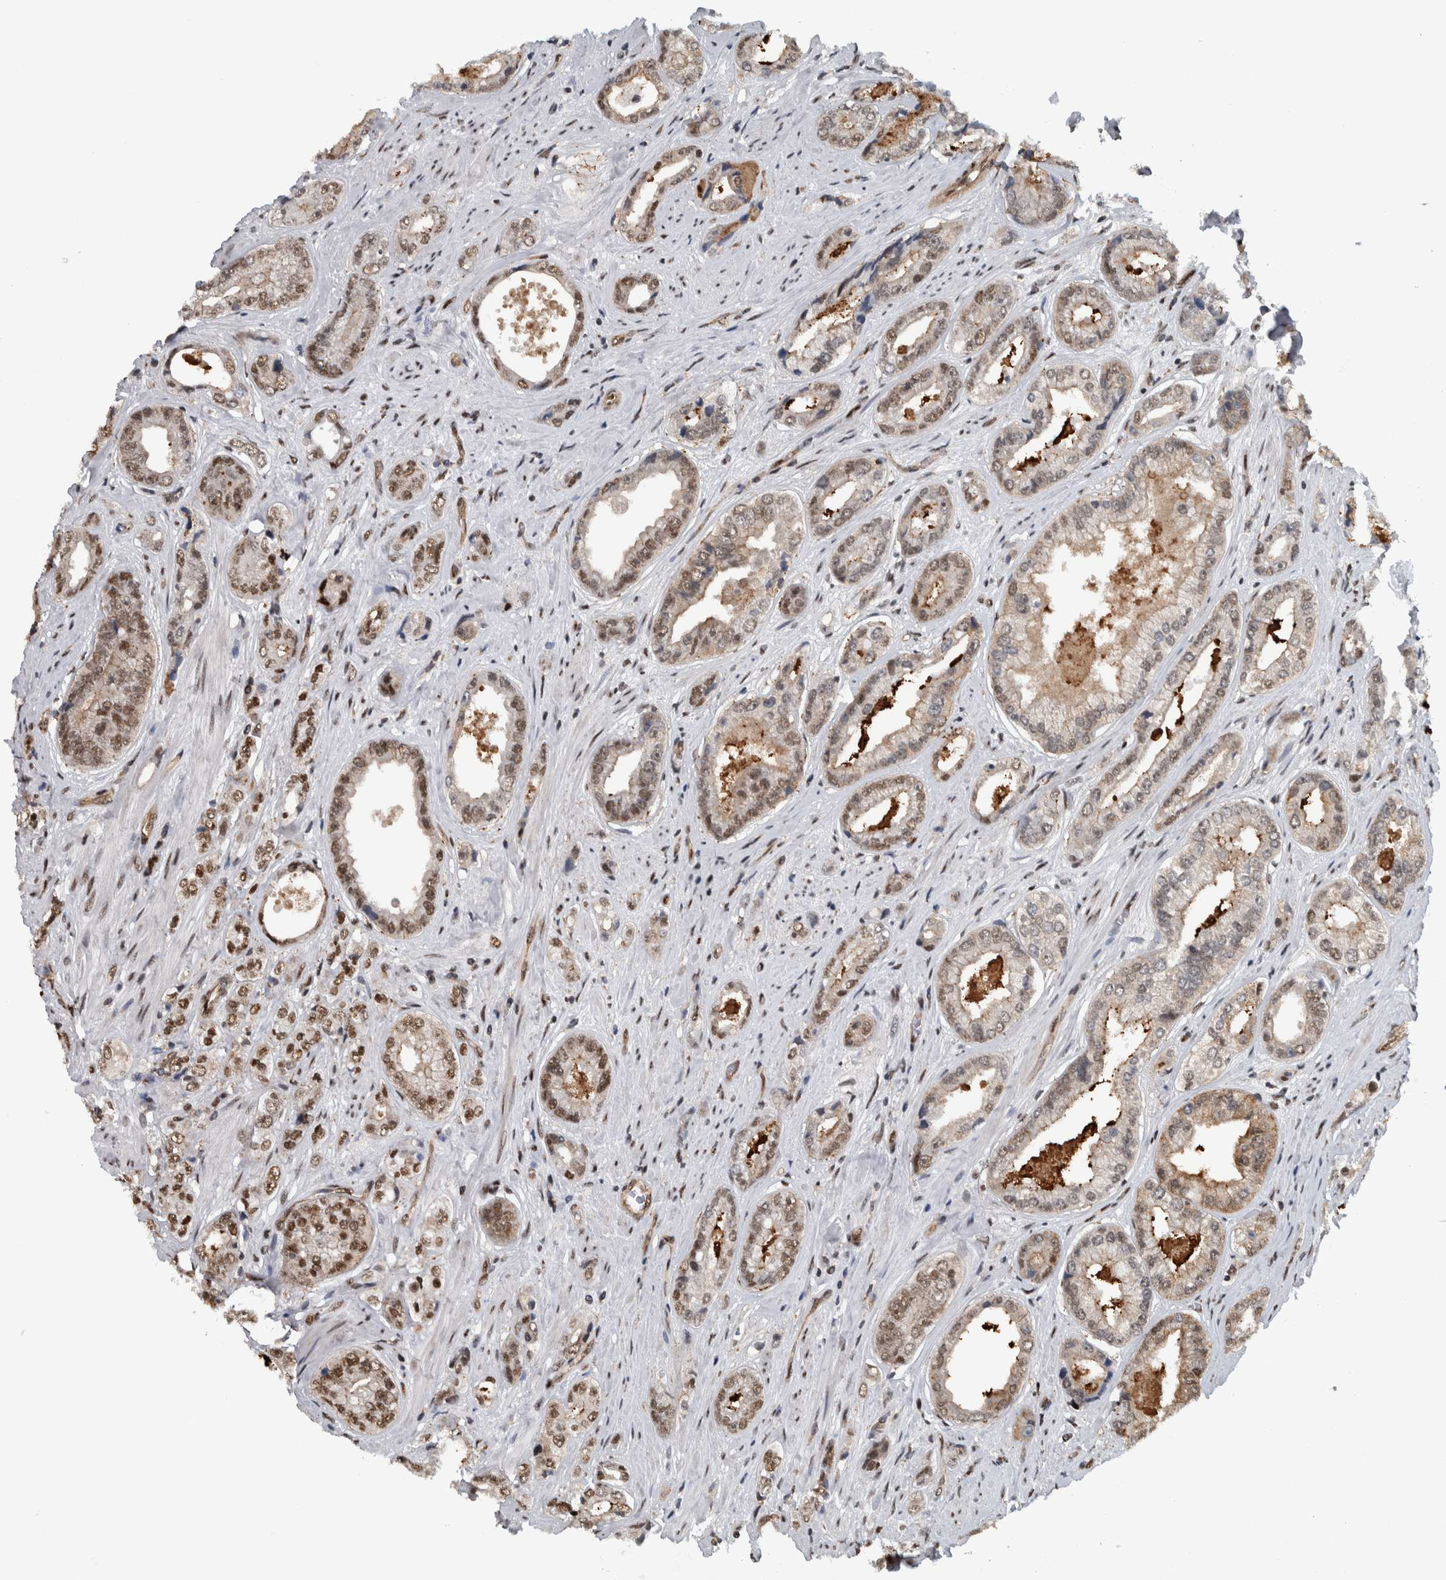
{"staining": {"intensity": "moderate", "quantity": ">75%", "location": "nuclear"}, "tissue": "prostate cancer", "cell_type": "Tumor cells", "image_type": "cancer", "snomed": [{"axis": "morphology", "description": "Adenocarcinoma, High grade"}, {"axis": "topography", "description": "Prostate"}], "caption": "Immunohistochemistry (IHC) staining of prostate cancer (adenocarcinoma (high-grade)), which demonstrates medium levels of moderate nuclear positivity in approximately >75% of tumor cells indicating moderate nuclear protein staining. The staining was performed using DAB (brown) for protein detection and nuclei were counterstained in hematoxylin (blue).", "gene": "FAM135B", "patient": {"sex": "male", "age": 61}}